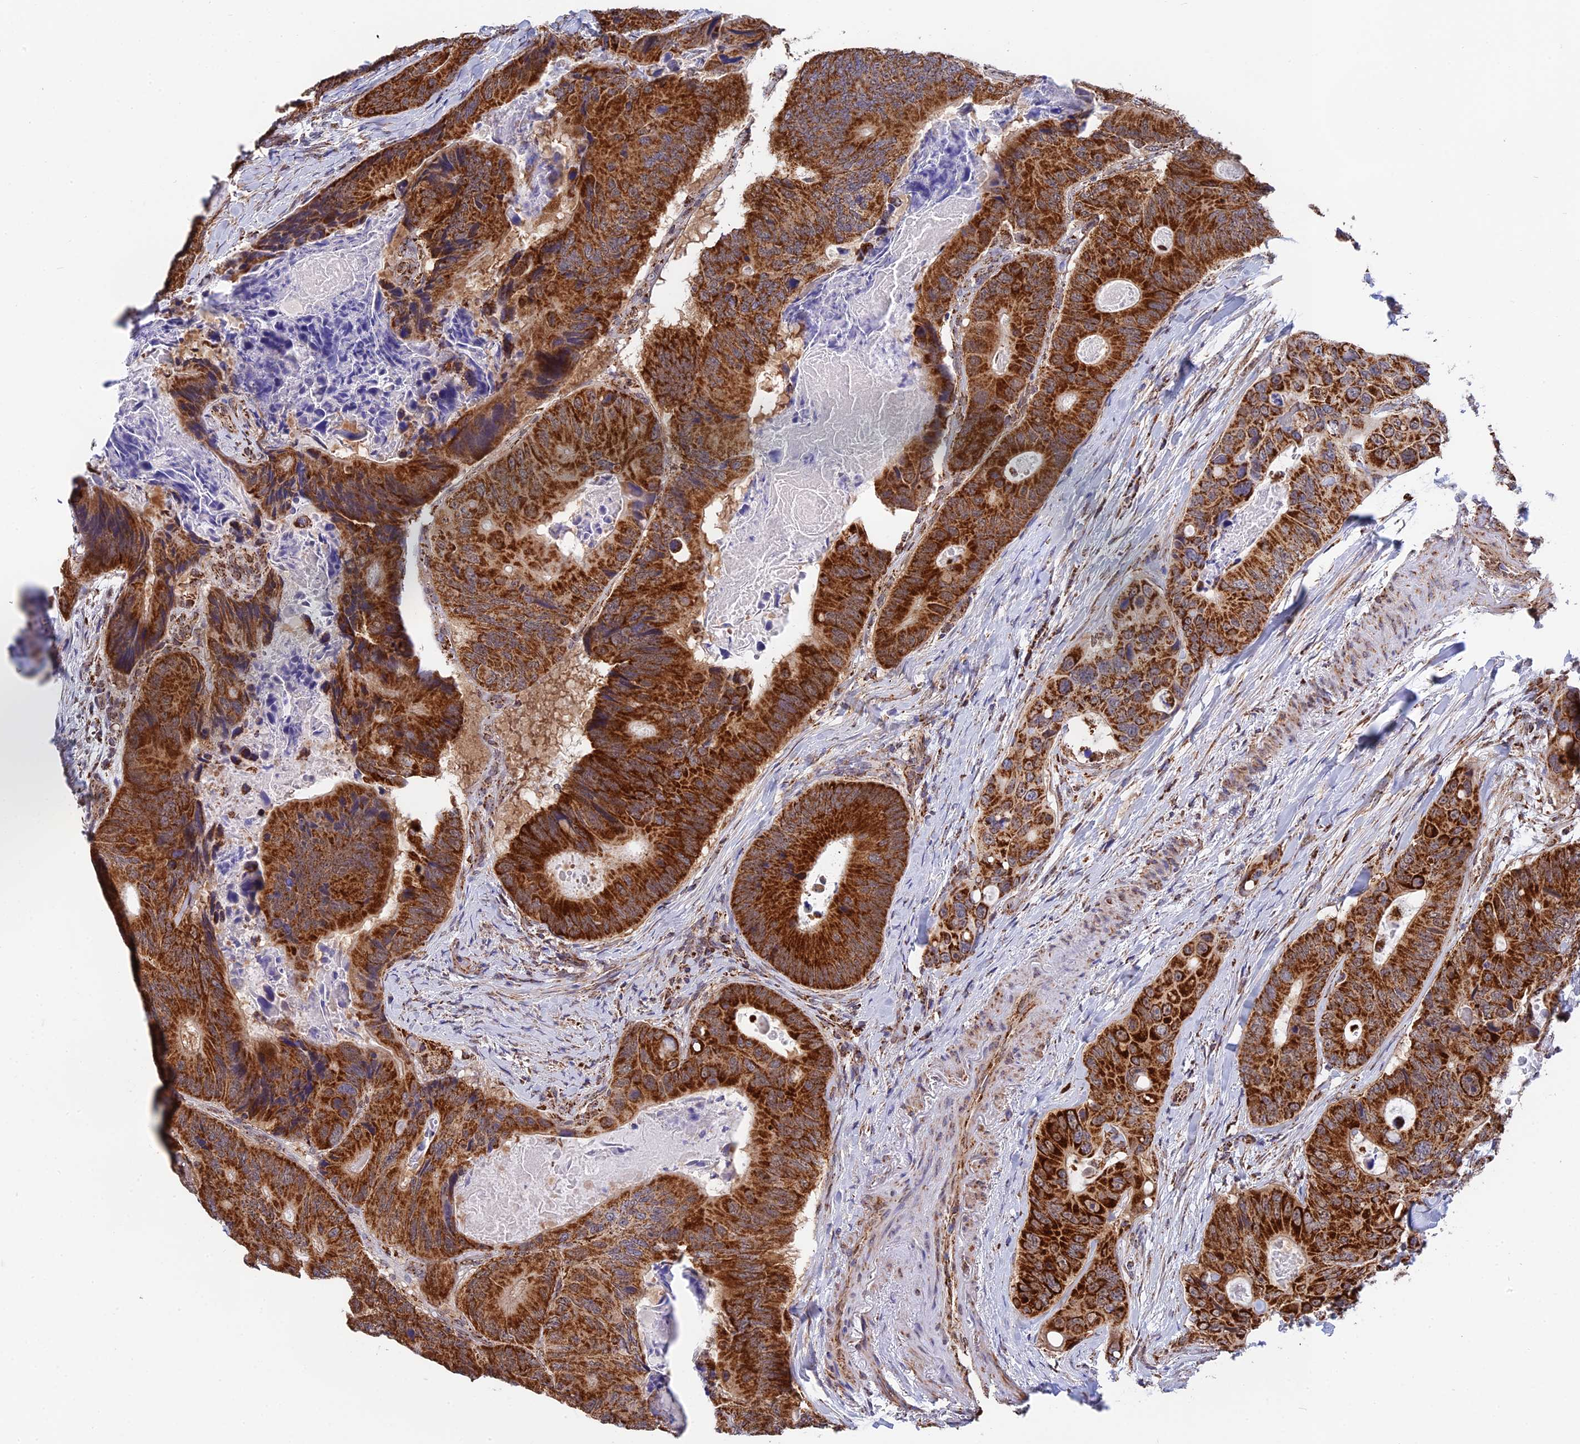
{"staining": {"intensity": "strong", "quantity": ">75%", "location": "cytoplasmic/membranous"}, "tissue": "colorectal cancer", "cell_type": "Tumor cells", "image_type": "cancer", "snomed": [{"axis": "morphology", "description": "Adenocarcinoma, NOS"}, {"axis": "topography", "description": "Colon"}], "caption": "Protein analysis of colorectal cancer tissue shows strong cytoplasmic/membranous expression in about >75% of tumor cells. (Stains: DAB (3,3'-diaminobenzidine) in brown, nuclei in blue, Microscopy: brightfield microscopy at high magnification).", "gene": "CDC16", "patient": {"sex": "male", "age": 84}}